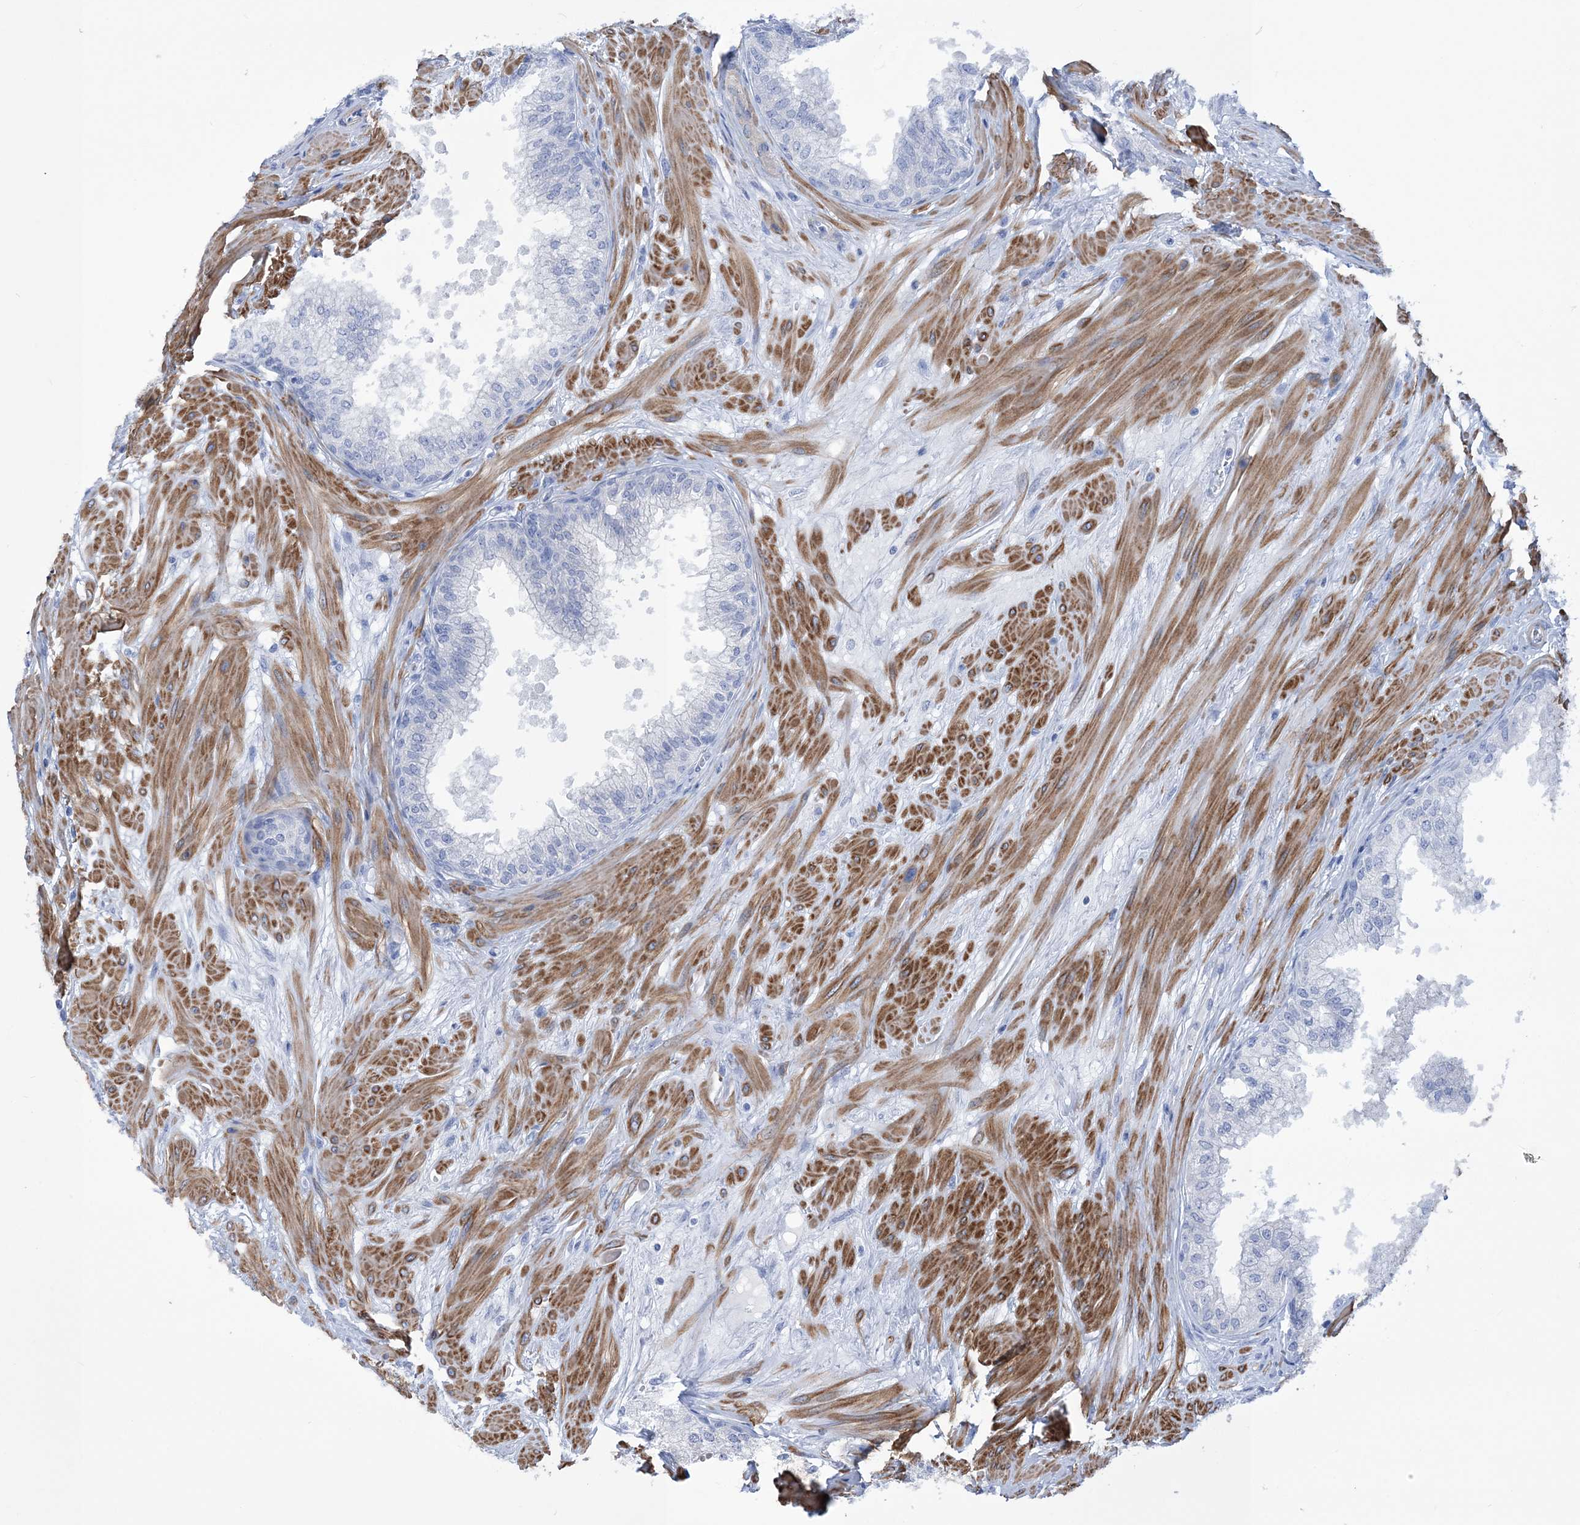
{"staining": {"intensity": "negative", "quantity": "none", "location": "none"}, "tissue": "prostate", "cell_type": "Glandular cells", "image_type": "normal", "snomed": [{"axis": "morphology", "description": "Normal tissue, NOS"}, {"axis": "topography", "description": "Prostate"}], "caption": "Immunohistochemistry micrograph of benign prostate: prostate stained with DAB (3,3'-diaminobenzidine) demonstrates no significant protein positivity in glandular cells. (DAB (3,3'-diaminobenzidine) IHC visualized using brightfield microscopy, high magnification).", "gene": "WDR74", "patient": {"sex": "male", "age": 60}}